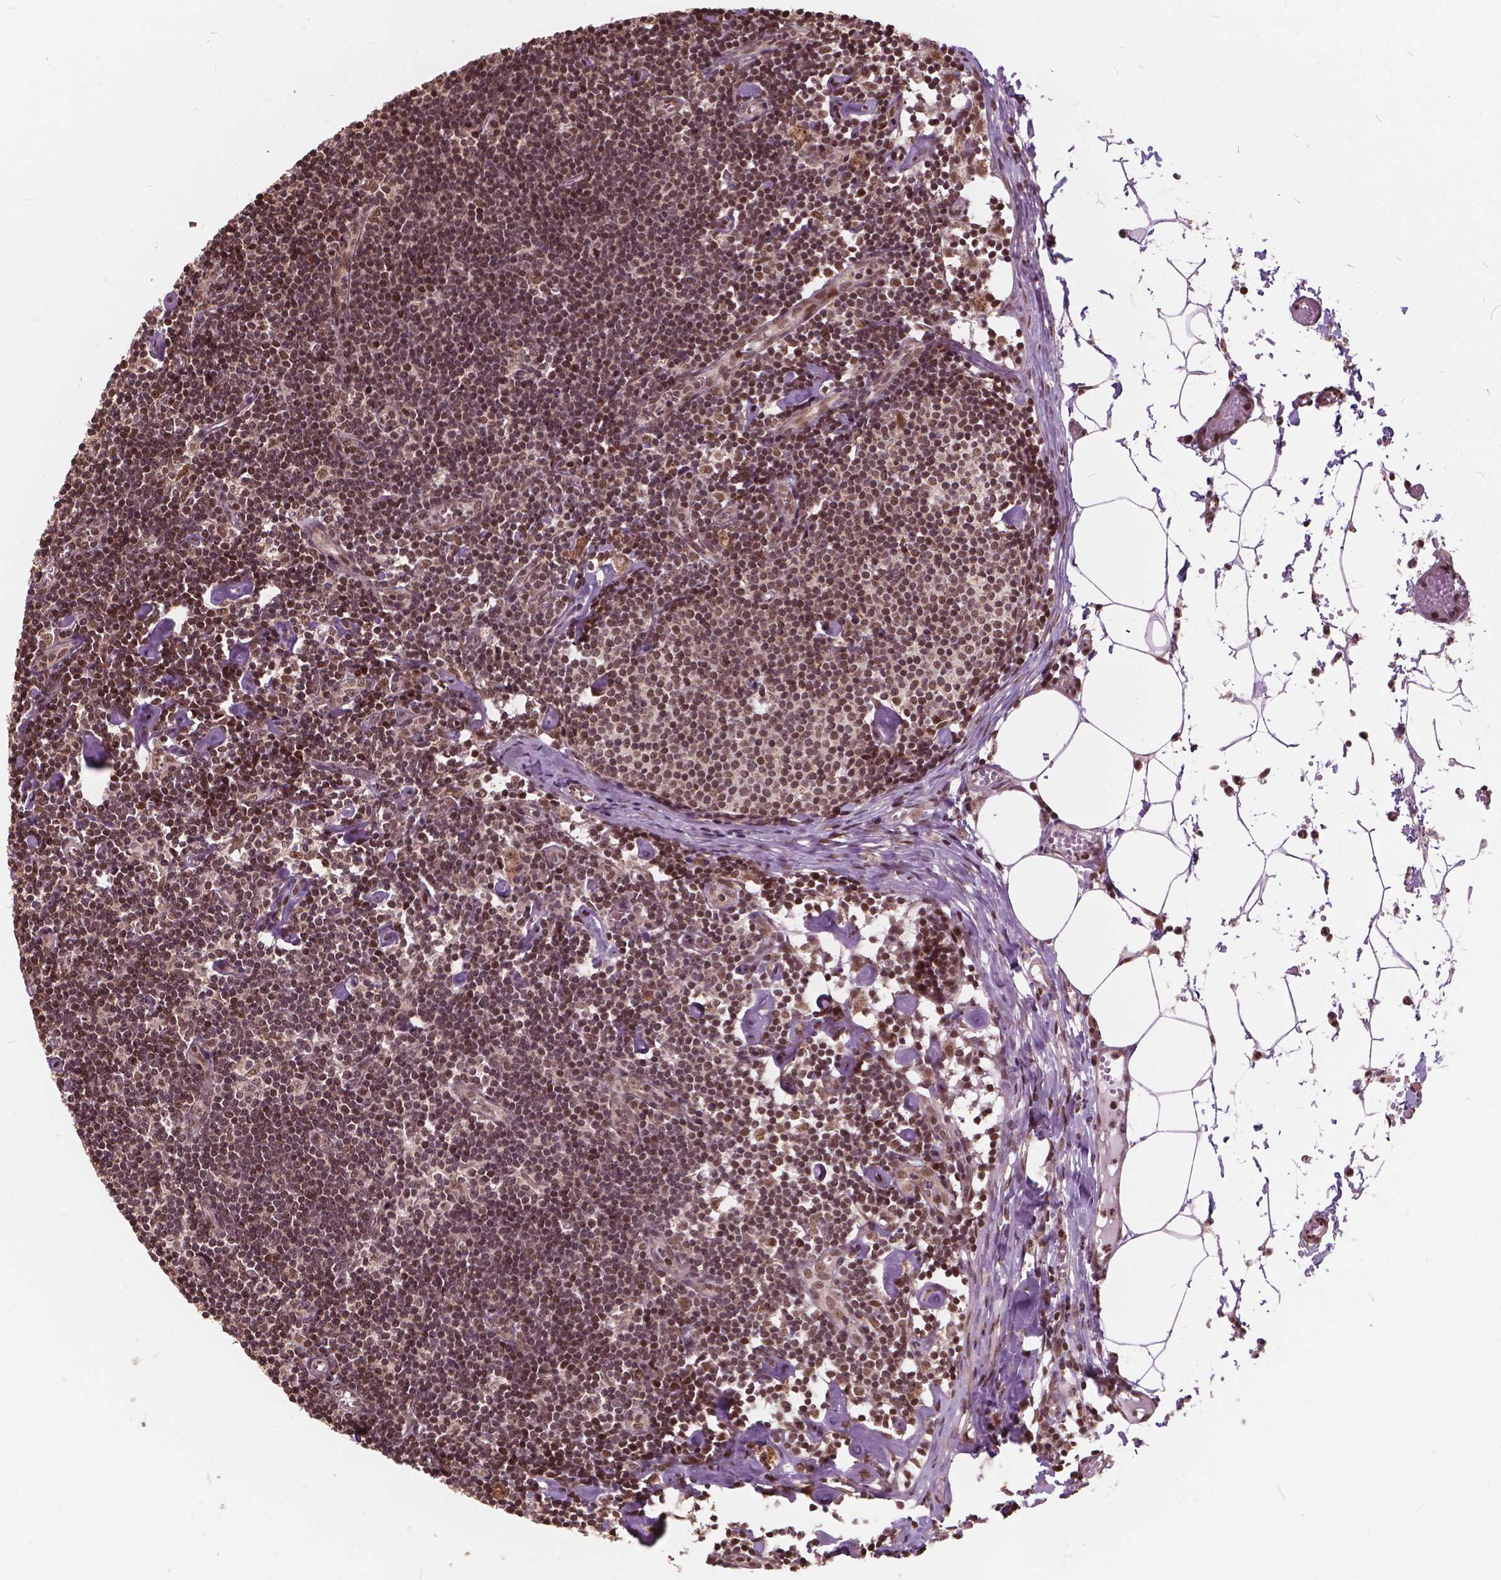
{"staining": {"intensity": "weak", "quantity": ">75%", "location": "nuclear"}, "tissue": "lymph node", "cell_type": "Germinal center cells", "image_type": "normal", "snomed": [{"axis": "morphology", "description": "Normal tissue, NOS"}, {"axis": "topography", "description": "Lymph node"}], "caption": "Protein staining reveals weak nuclear positivity in about >75% of germinal center cells in normal lymph node.", "gene": "GPS2", "patient": {"sex": "female", "age": 42}}